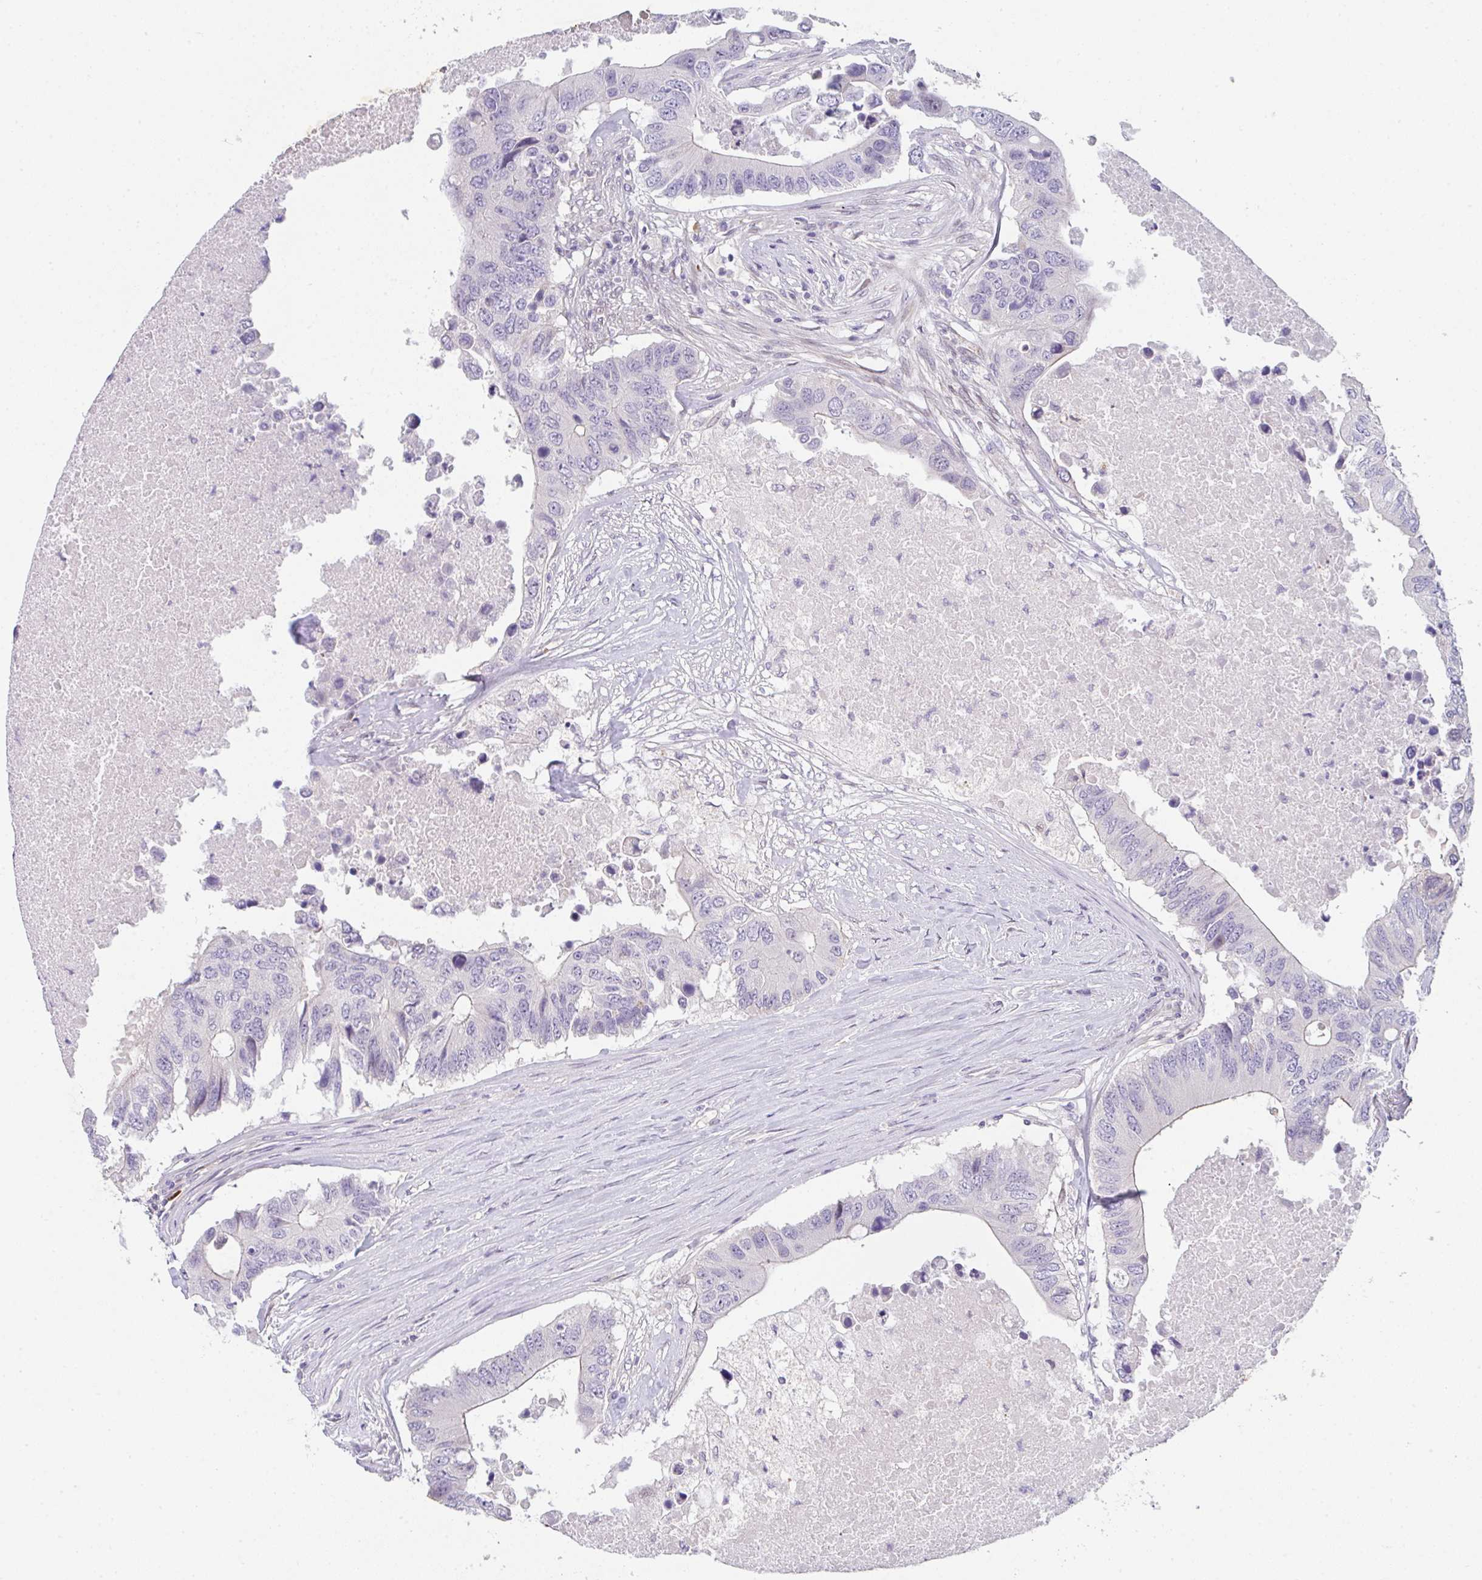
{"staining": {"intensity": "negative", "quantity": "none", "location": "none"}, "tissue": "colorectal cancer", "cell_type": "Tumor cells", "image_type": "cancer", "snomed": [{"axis": "morphology", "description": "Adenocarcinoma, NOS"}, {"axis": "topography", "description": "Colon"}], "caption": "Immunohistochemistry (IHC) photomicrograph of colorectal adenocarcinoma stained for a protein (brown), which reveals no expression in tumor cells. (Stains: DAB IHC with hematoxylin counter stain, Microscopy: brightfield microscopy at high magnification).", "gene": "TNFRSF10A", "patient": {"sex": "male", "age": 71}}